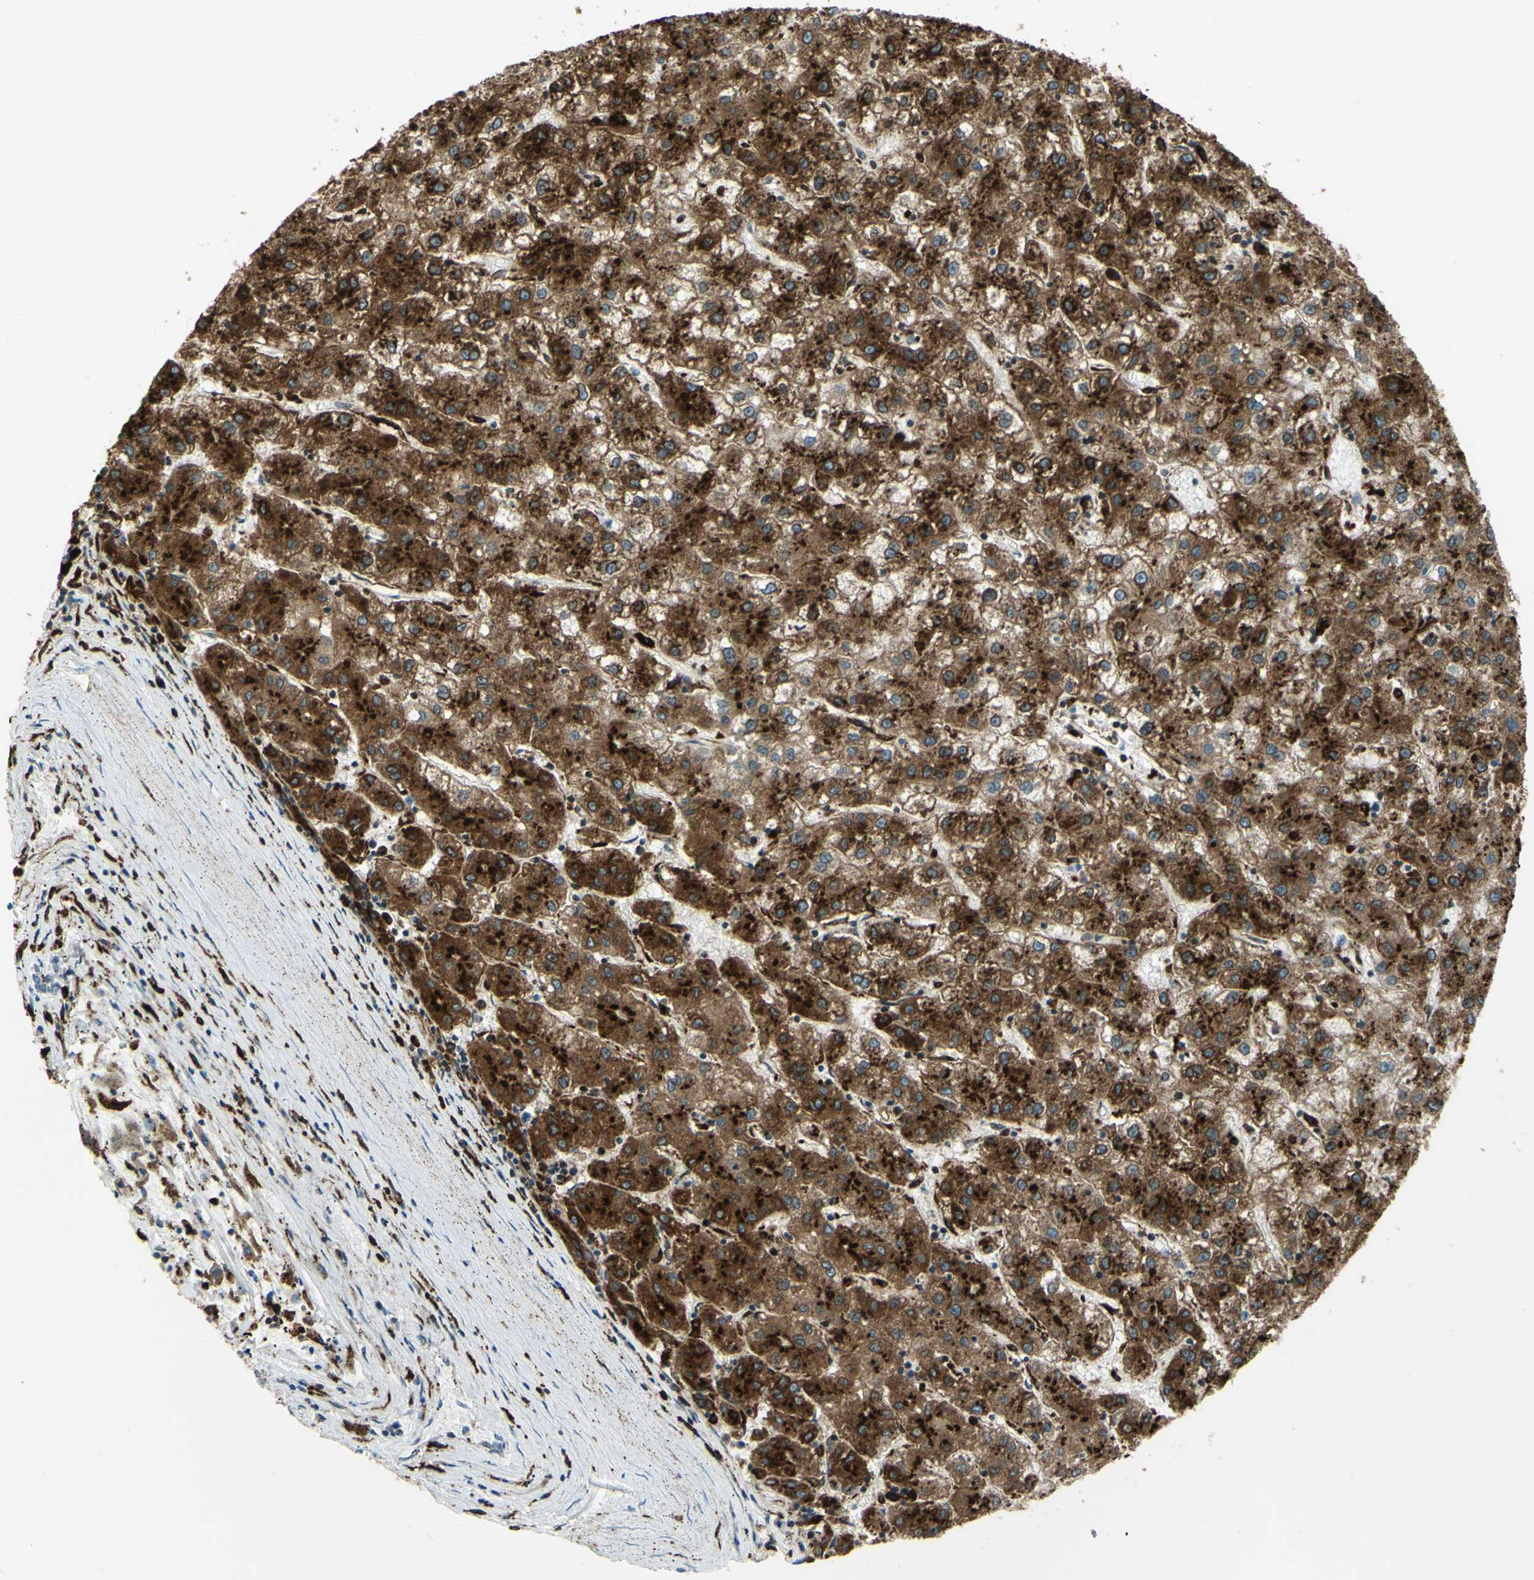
{"staining": {"intensity": "strong", "quantity": ">75%", "location": "cytoplasmic/membranous"}, "tissue": "liver cancer", "cell_type": "Tumor cells", "image_type": "cancer", "snomed": [{"axis": "morphology", "description": "Carcinoma, Hepatocellular, NOS"}, {"axis": "topography", "description": "Liver"}], "caption": "Immunohistochemical staining of liver cancer demonstrates strong cytoplasmic/membranous protein expression in about >75% of tumor cells. (brown staining indicates protein expression, while blue staining denotes nuclei).", "gene": "CD74", "patient": {"sex": "male", "age": 72}}